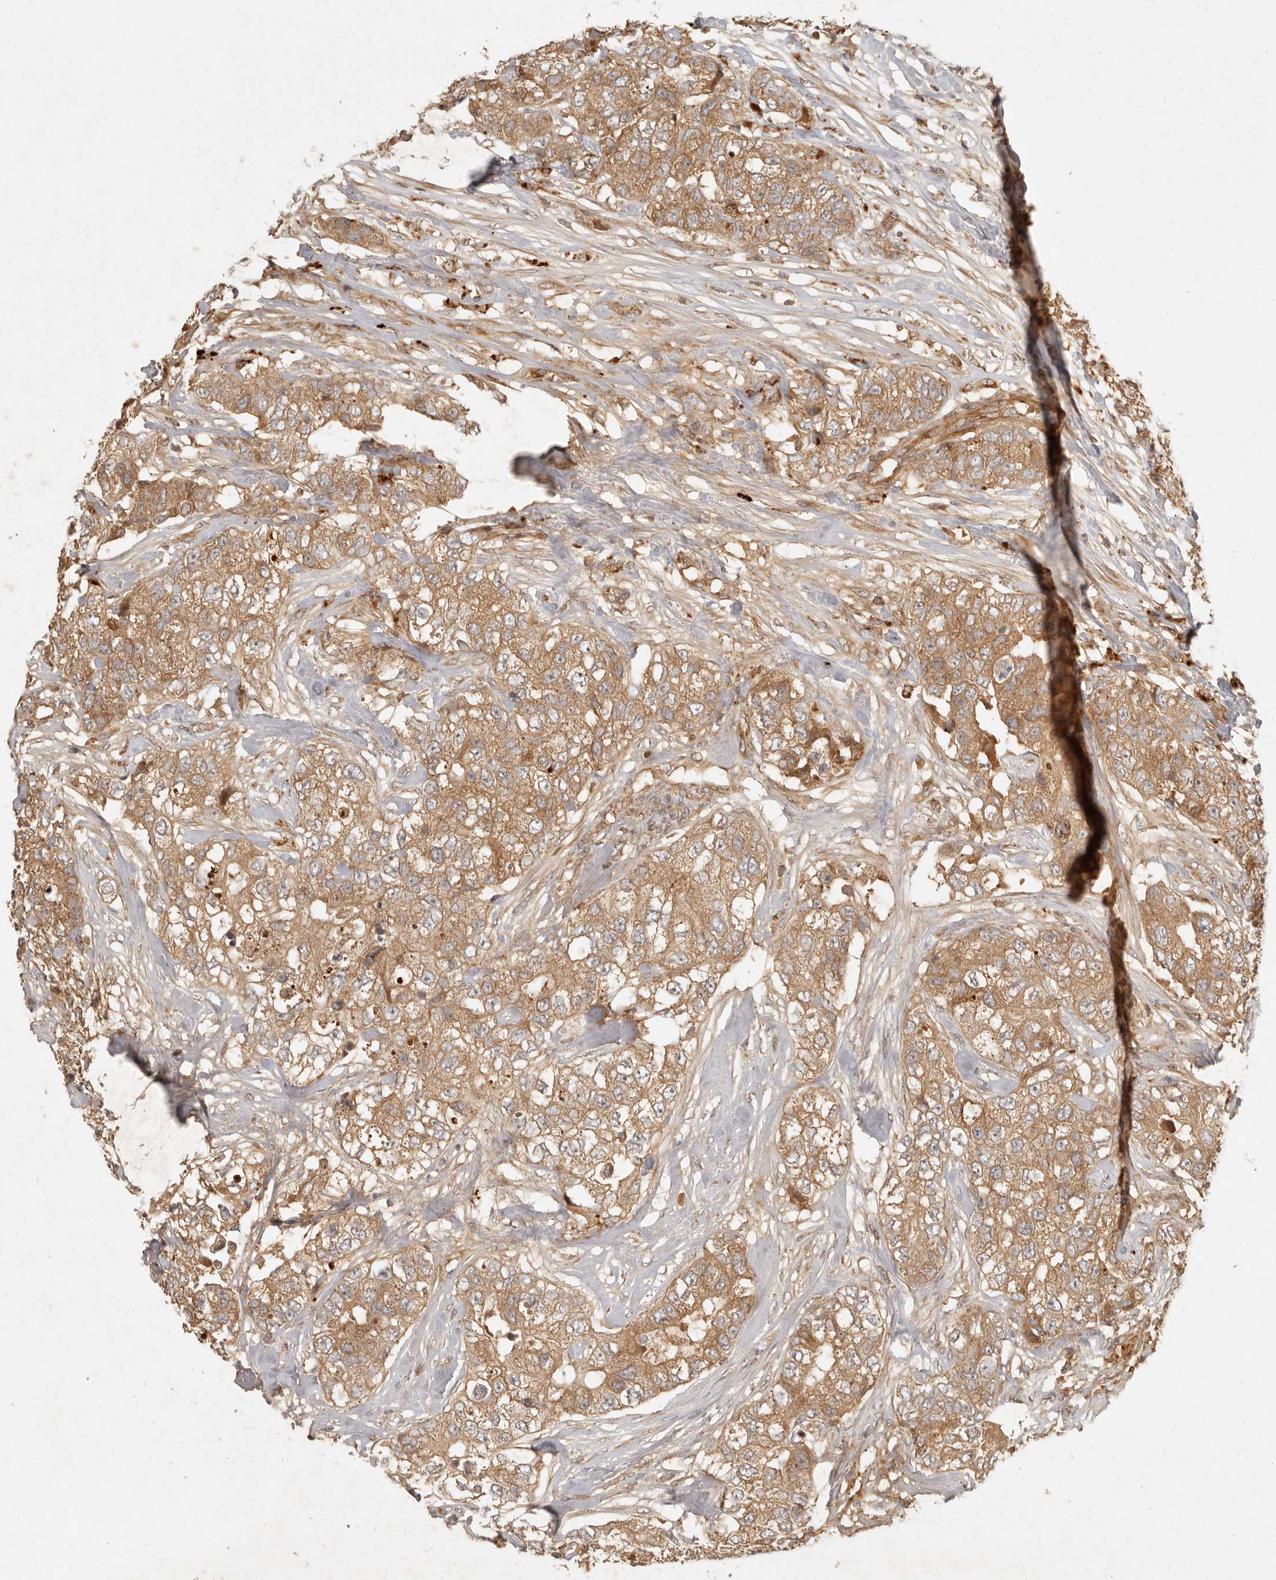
{"staining": {"intensity": "moderate", "quantity": ">75%", "location": "cytoplasmic/membranous"}, "tissue": "breast cancer", "cell_type": "Tumor cells", "image_type": "cancer", "snomed": [{"axis": "morphology", "description": "Duct carcinoma"}, {"axis": "topography", "description": "Breast"}], "caption": "The photomicrograph demonstrates immunohistochemical staining of infiltrating ductal carcinoma (breast). There is moderate cytoplasmic/membranous expression is appreciated in approximately >75% of tumor cells.", "gene": "ANKRD61", "patient": {"sex": "female", "age": 62}}